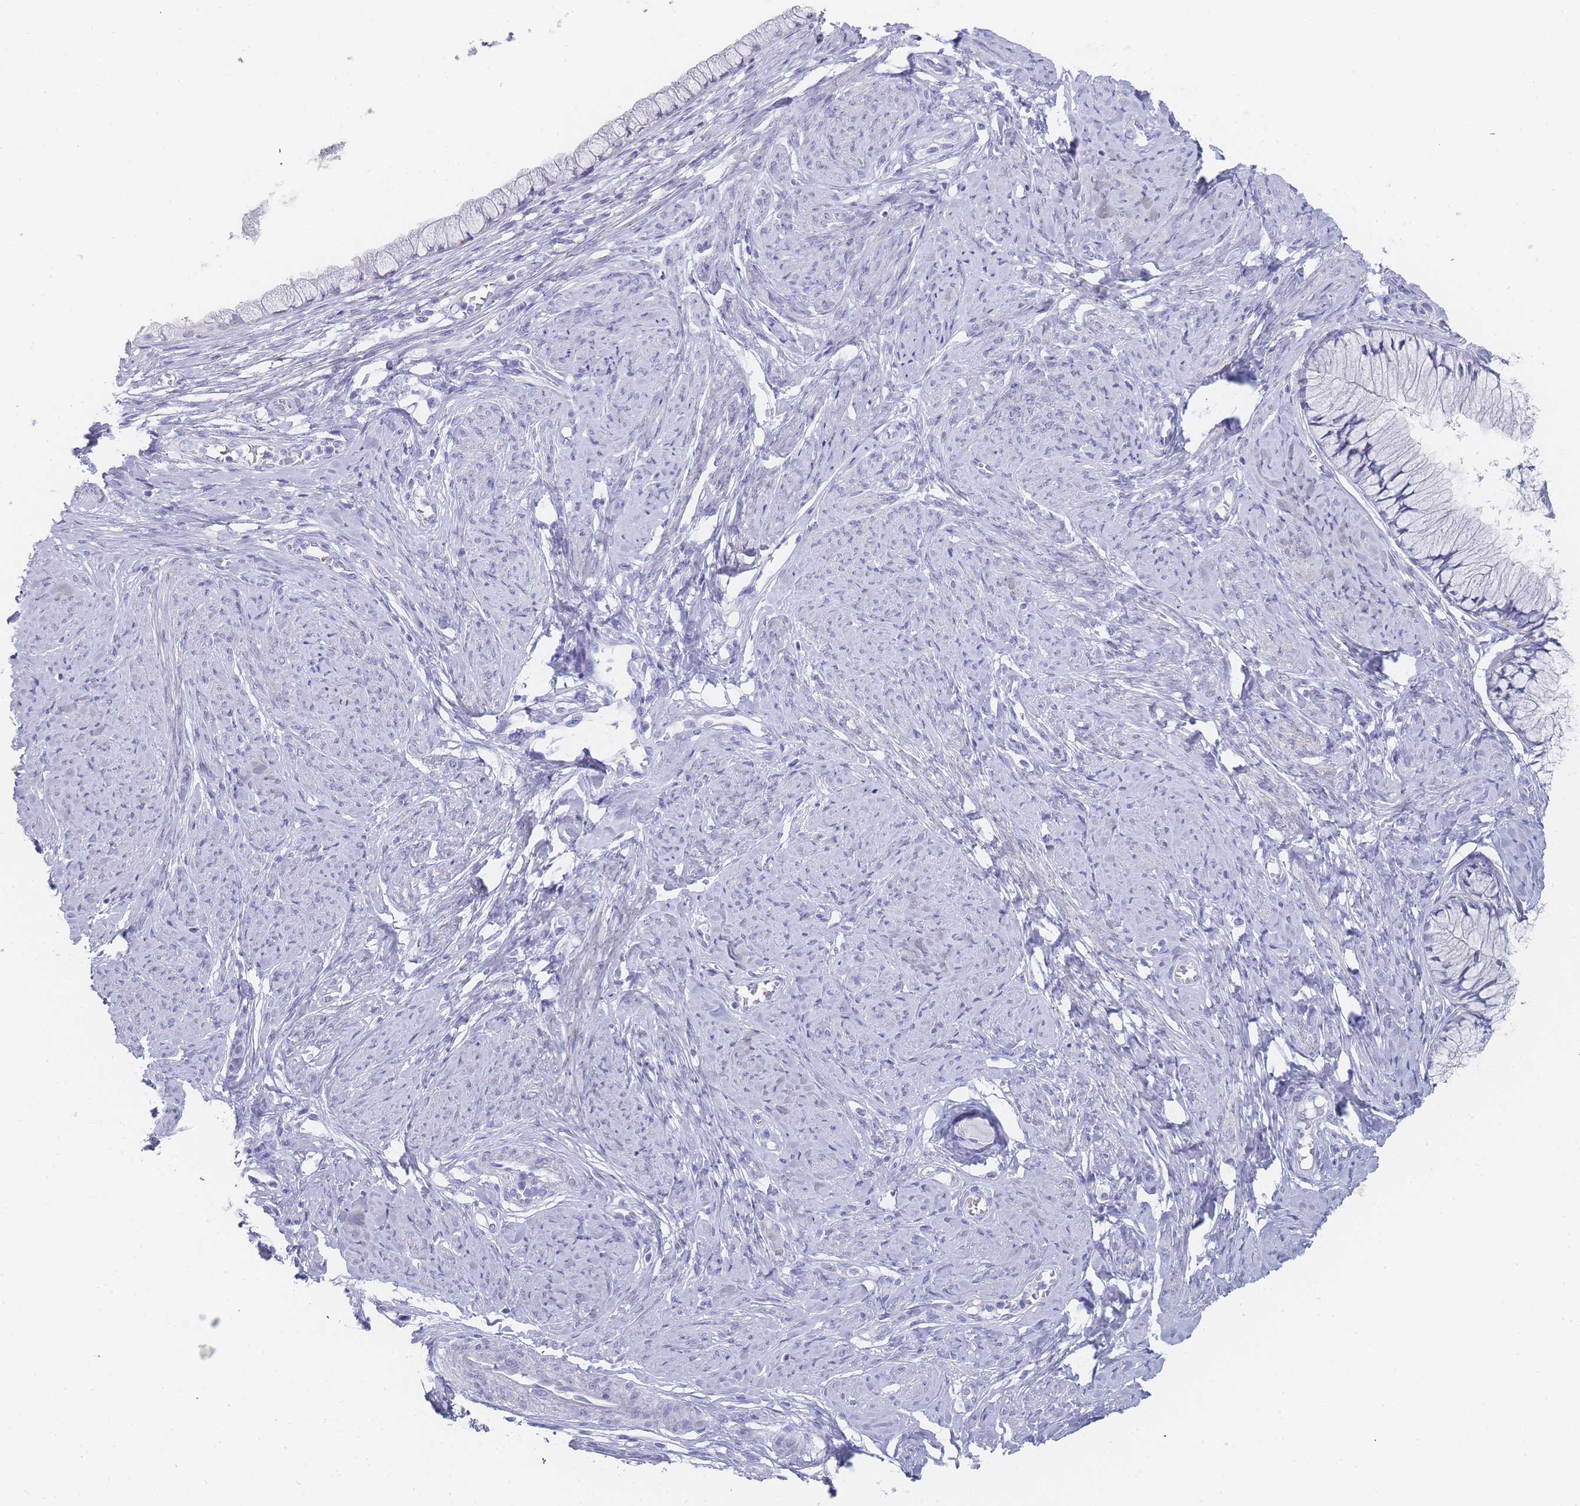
{"staining": {"intensity": "negative", "quantity": "none", "location": "none"}, "tissue": "cervix", "cell_type": "Glandular cells", "image_type": "normal", "snomed": [{"axis": "morphology", "description": "Normal tissue, NOS"}, {"axis": "topography", "description": "Cervix"}], "caption": "The image demonstrates no significant staining in glandular cells of cervix. Brightfield microscopy of IHC stained with DAB (3,3'-diaminobenzidine) (brown) and hematoxylin (blue), captured at high magnification.", "gene": "IMPG1", "patient": {"sex": "female", "age": 42}}